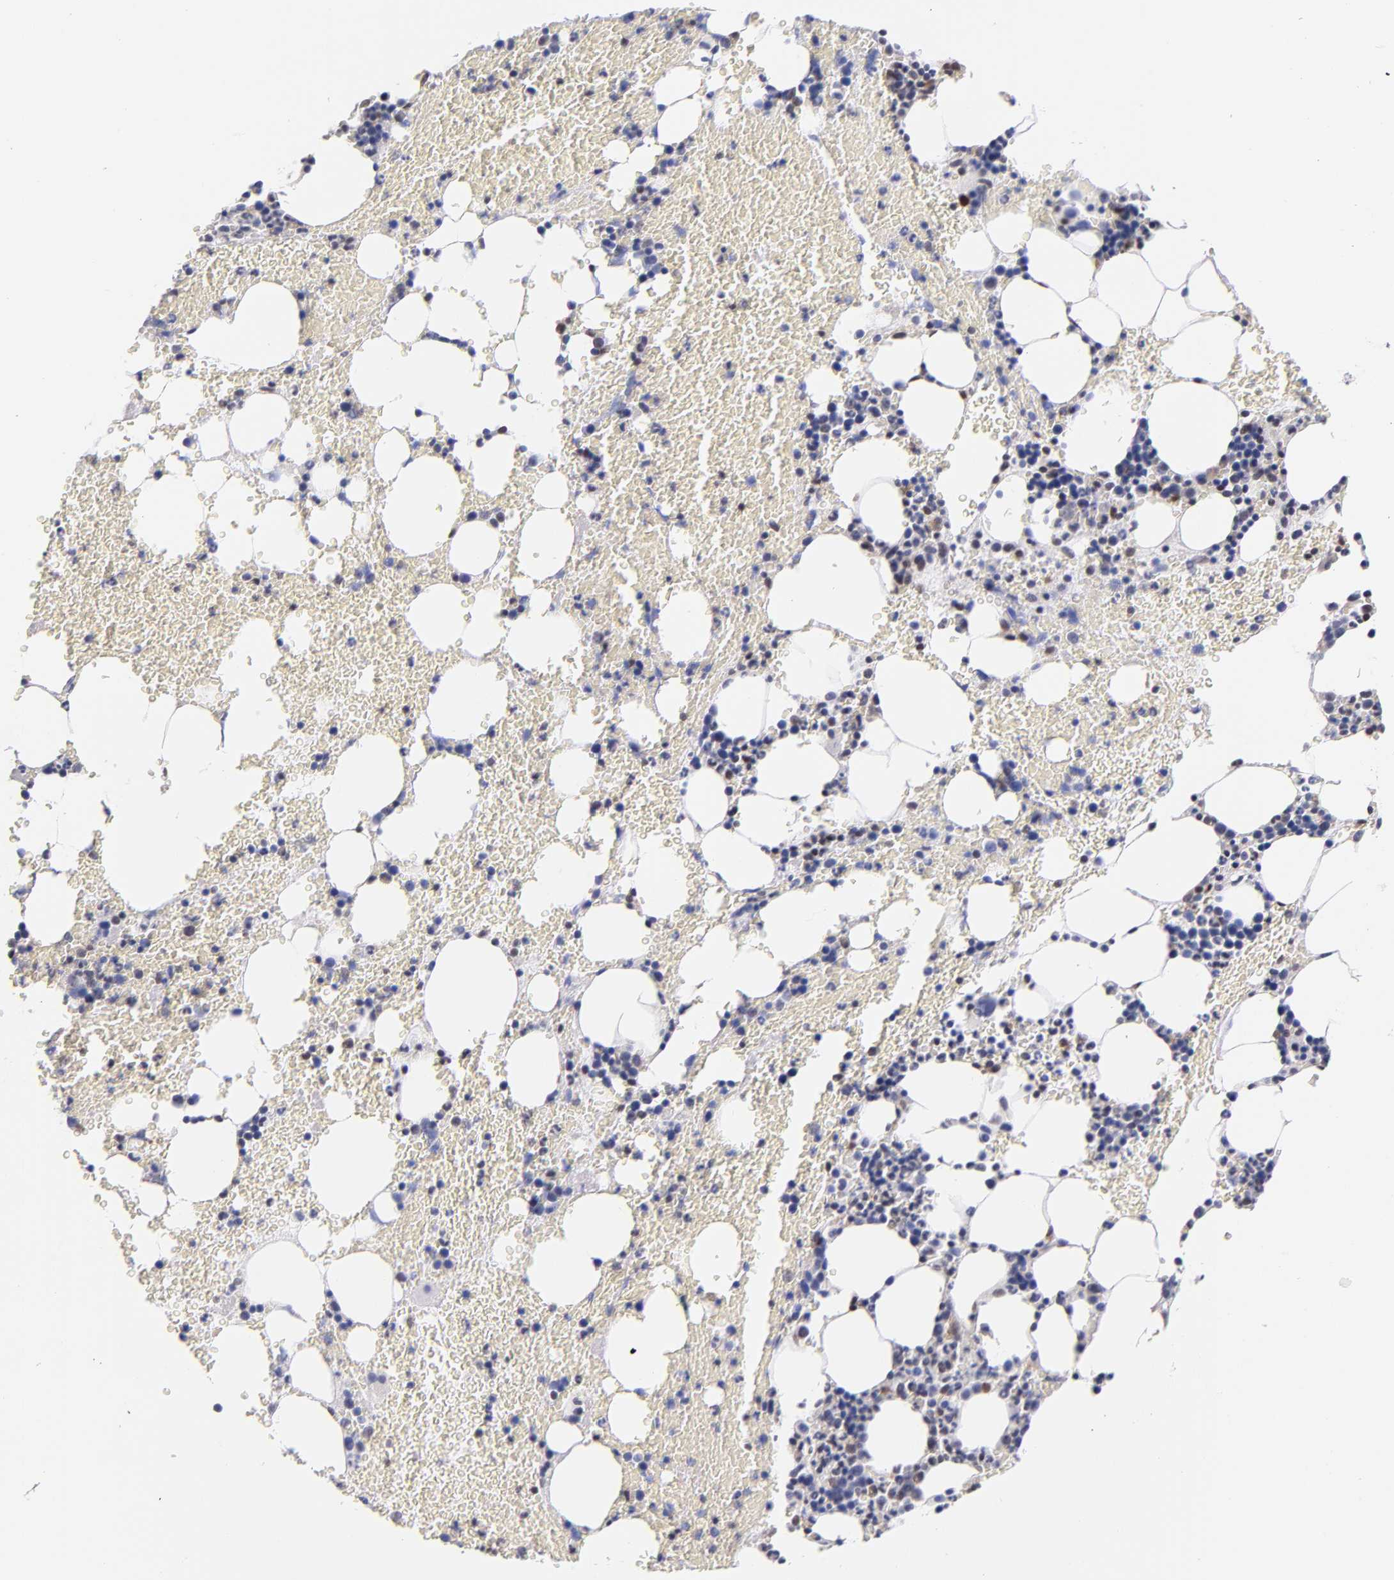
{"staining": {"intensity": "negative", "quantity": "none", "location": "none"}, "tissue": "bone marrow", "cell_type": "Hematopoietic cells", "image_type": "normal", "snomed": [{"axis": "morphology", "description": "Normal tissue, NOS"}, {"axis": "topography", "description": "Bone marrow"}], "caption": "Bone marrow stained for a protein using immunohistochemistry (IHC) reveals no staining hematopoietic cells.", "gene": "SRF", "patient": {"sex": "female", "age": 84}}